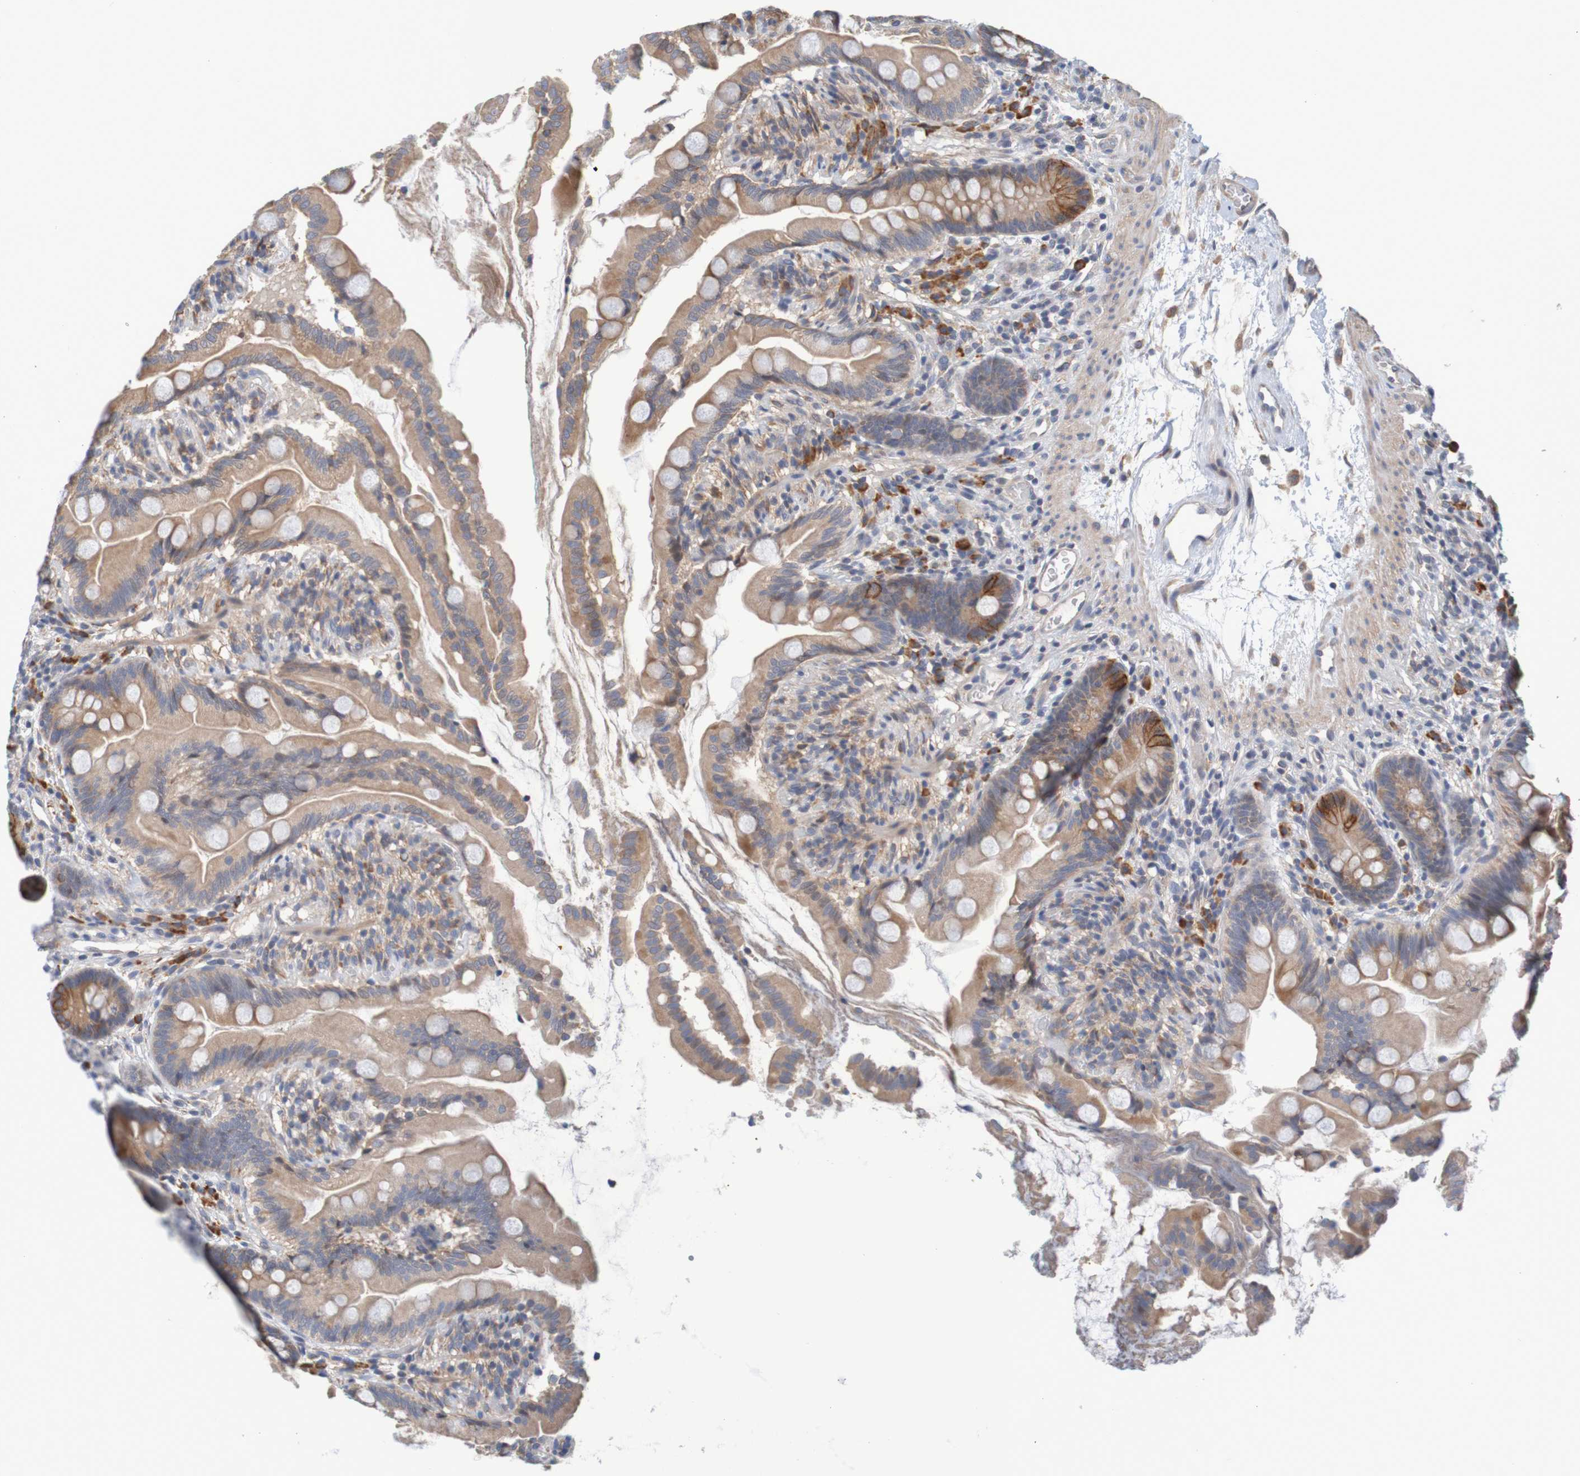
{"staining": {"intensity": "moderate", "quantity": ">75%", "location": "cytoplasmic/membranous"}, "tissue": "small intestine", "cell_type": "Glandular cells", "image_type": "normal", "snomed": [{"axis": "morphology", "description": "Normal tissue, NOS"}, {"axis": "topography", "description": "Small intestine"}], "caption": "Immunohistochemistry of benign human small intestine shows medium levels of moderate cytoplasmic/membranous staining in about >75% of glandular cells. The protein of interest is stained brown, and the nuclei are stained in blue (DAB (3,3'-diaminobenzidine) IHC with brightfield microscopy, high magnification).", "gene": "CLDN18", "patient": {"sex": "female", "age": 56}}